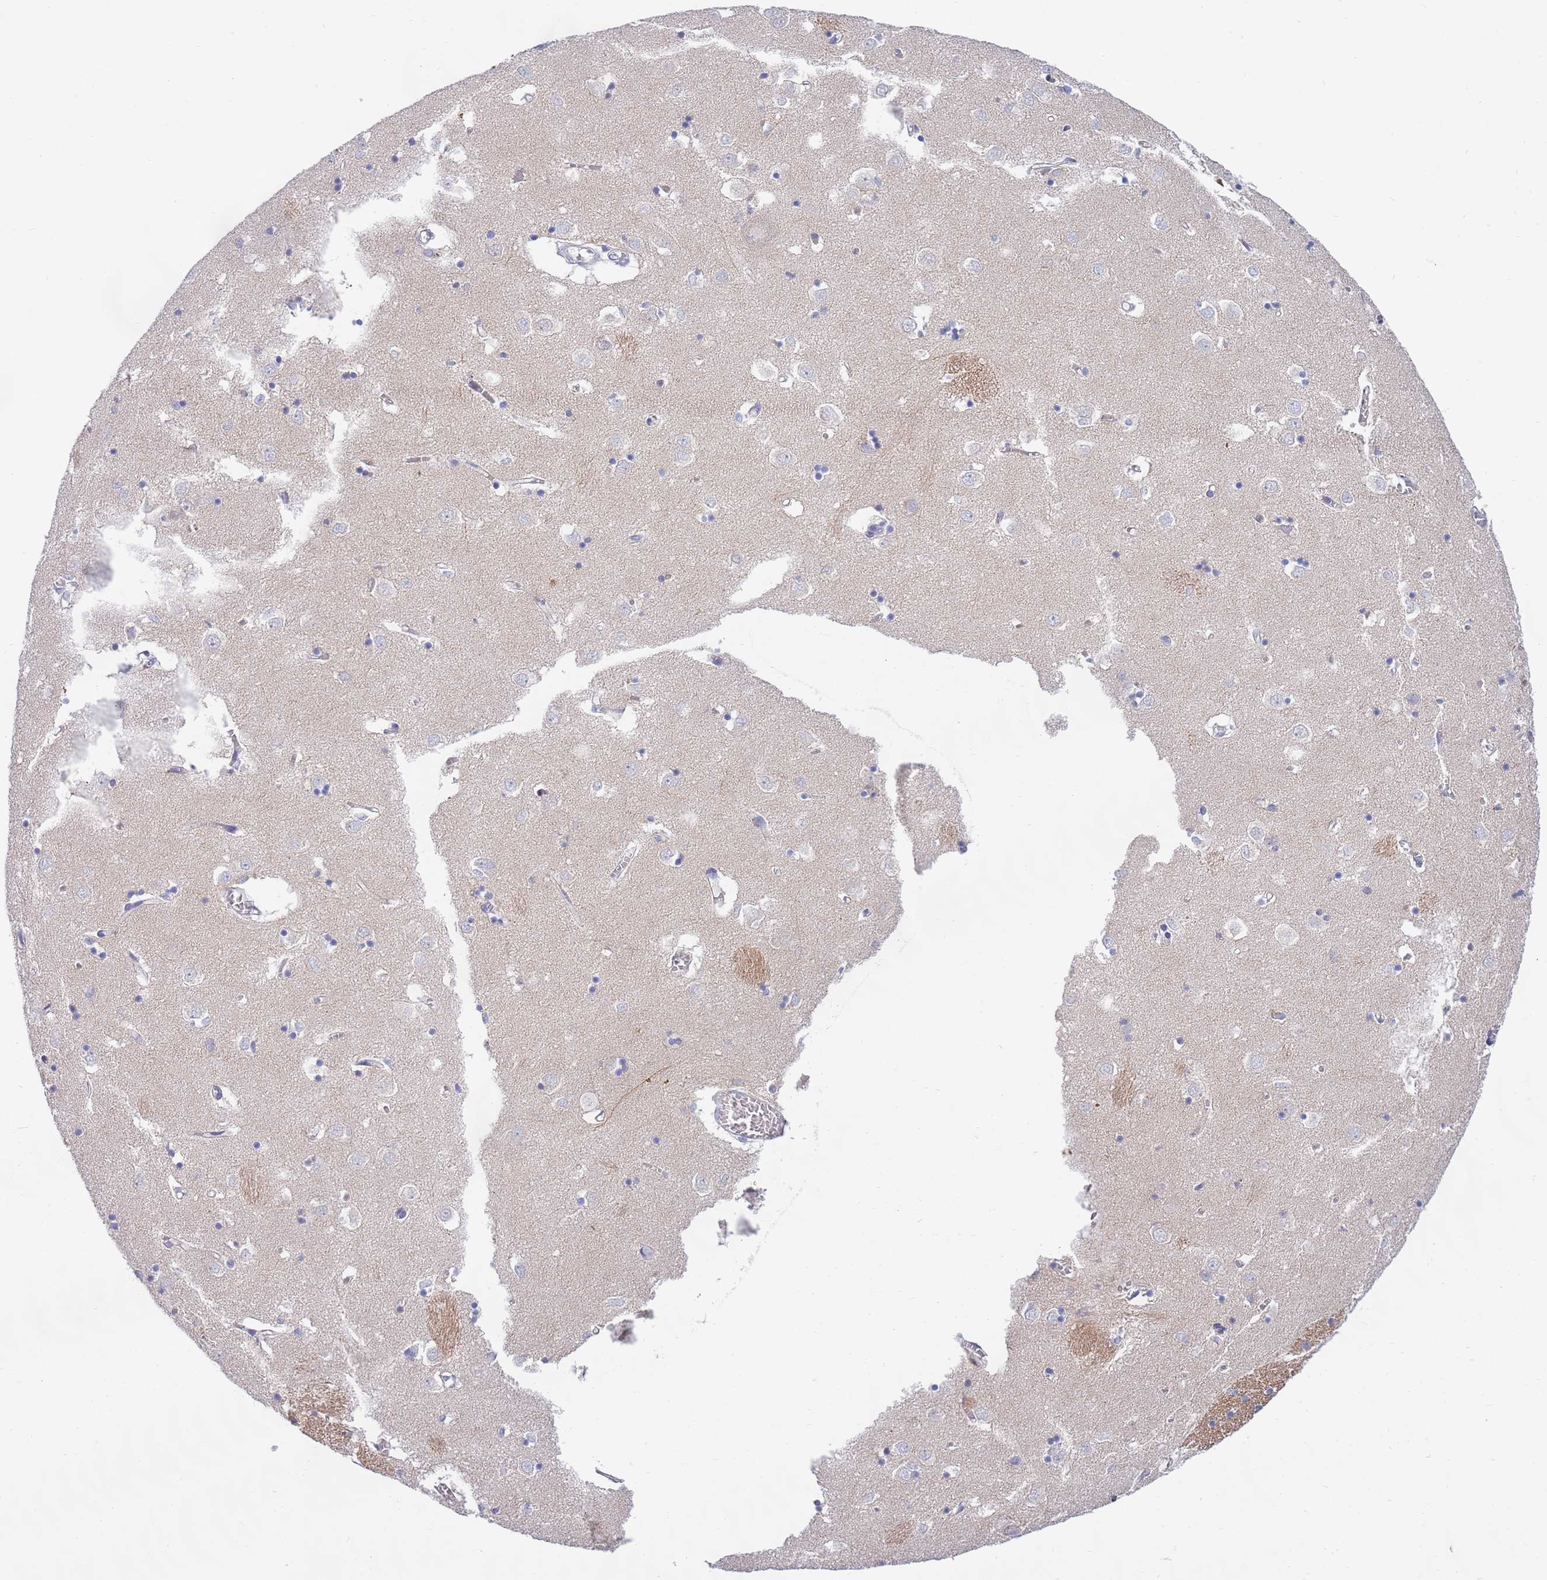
{"staining": {"intensity": "negative", "quantity": "none", "location": "none"}, "tissue": "caudate", "cell_type": "Glial cells", "image_type": "normal", "snomed": [{"axis": "morphology", "description": "Normal tissue, NOS"}, {"axis": "topography", "description": "Lateral ventricle wall"}], "caption": "DAB immunohistochemical staining of normal caudate shows no significant expression in glial cells. (Brightfield microscopy of DAB IHC at high magnification).", "gene": "EMC8", "patient": {"sex": "male", "age": 70}}